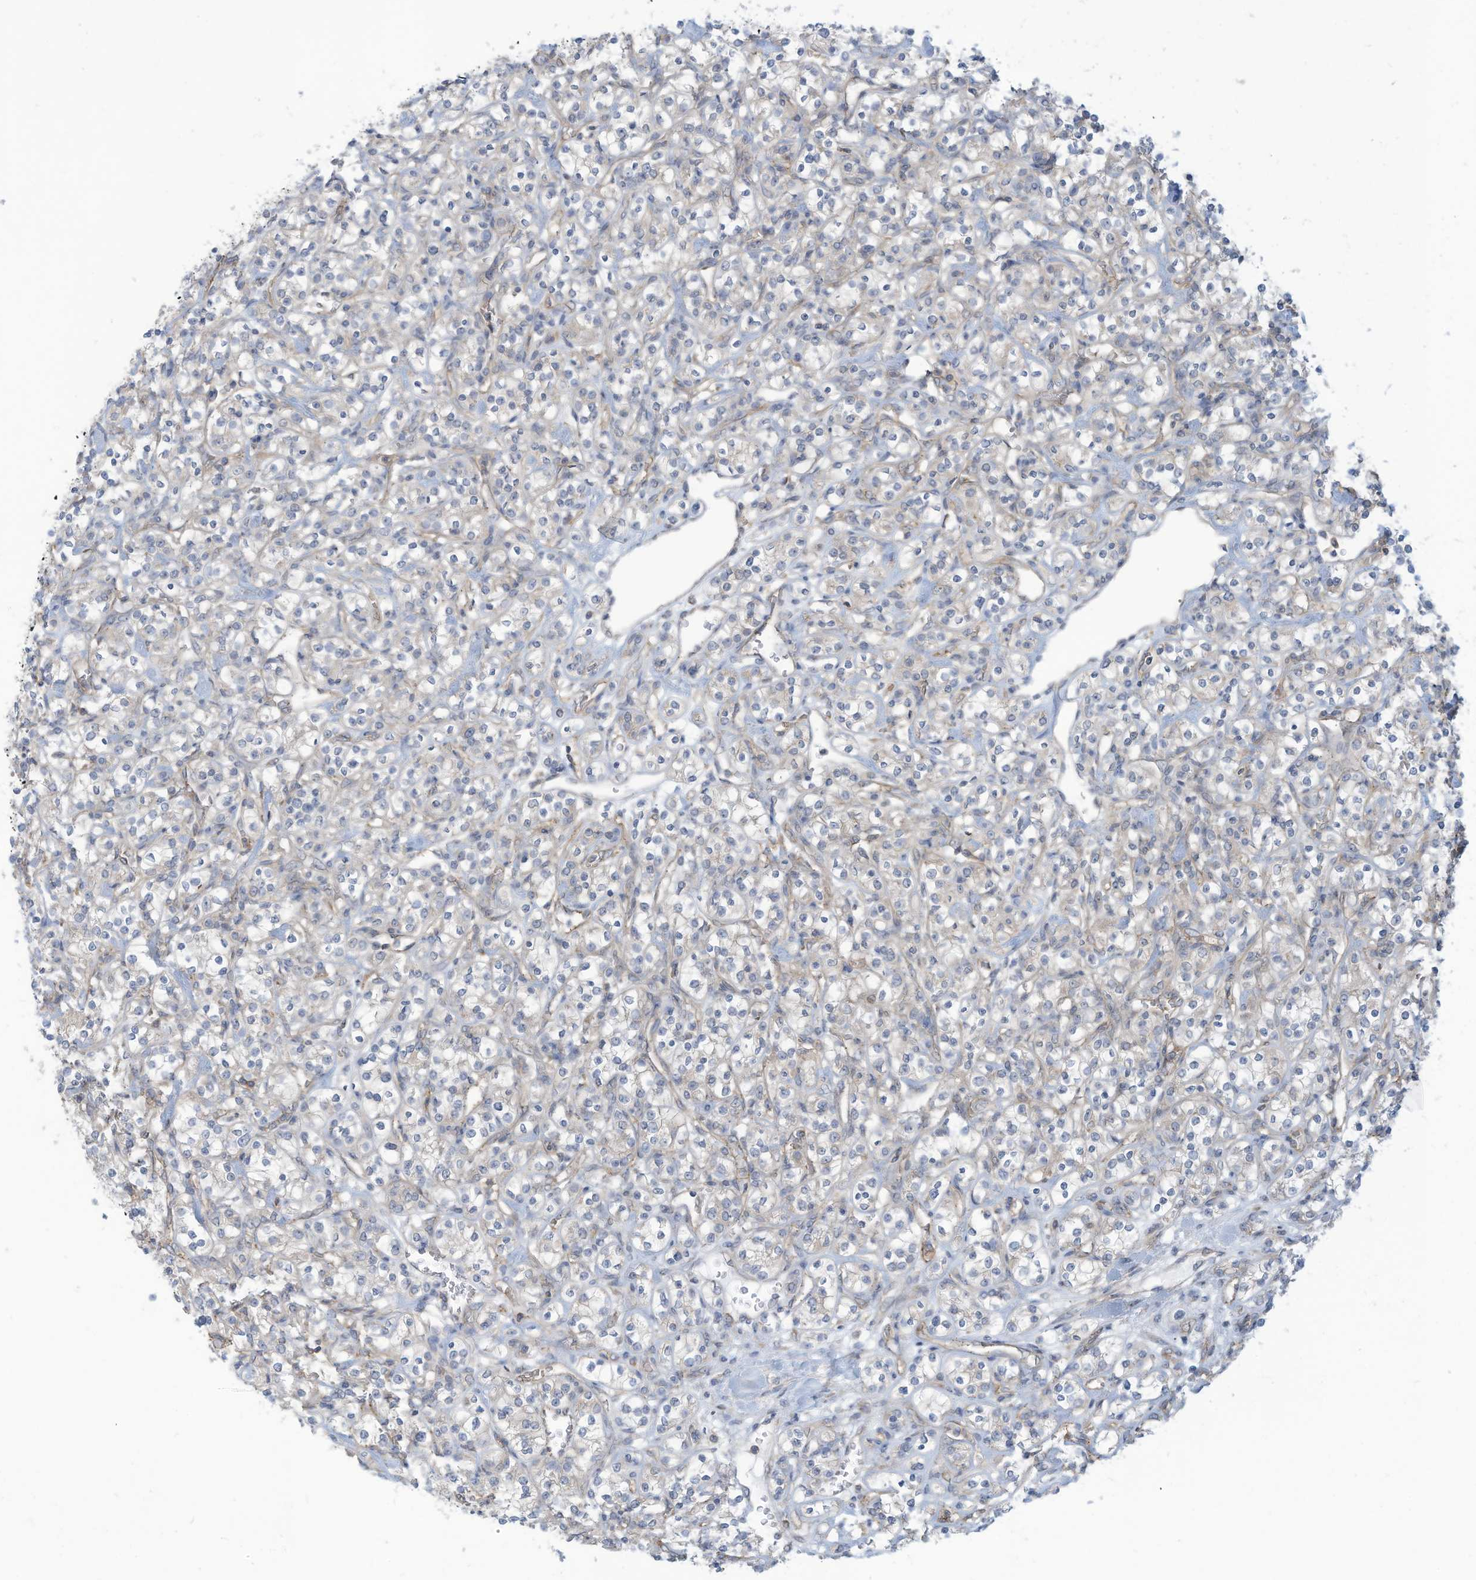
{"staining": {"intensity": "negative", "quantity": "none", "location": "none"}, "tissue": "renal cancer", "cell_type": "Tumor cells", "image_type": "cancer", "snomed": [{"axis": "morphology", "description": "Adenocarcinoma, NOS"}, {"axis": "topography", "description": "Kidney"}], "caption": "This is an IHC photomicrograph of renal adenocarcinoma. There is no staining in tumor cells.", "gene": "ADAT2", "patient": {"sex": "male", "age": 77}}